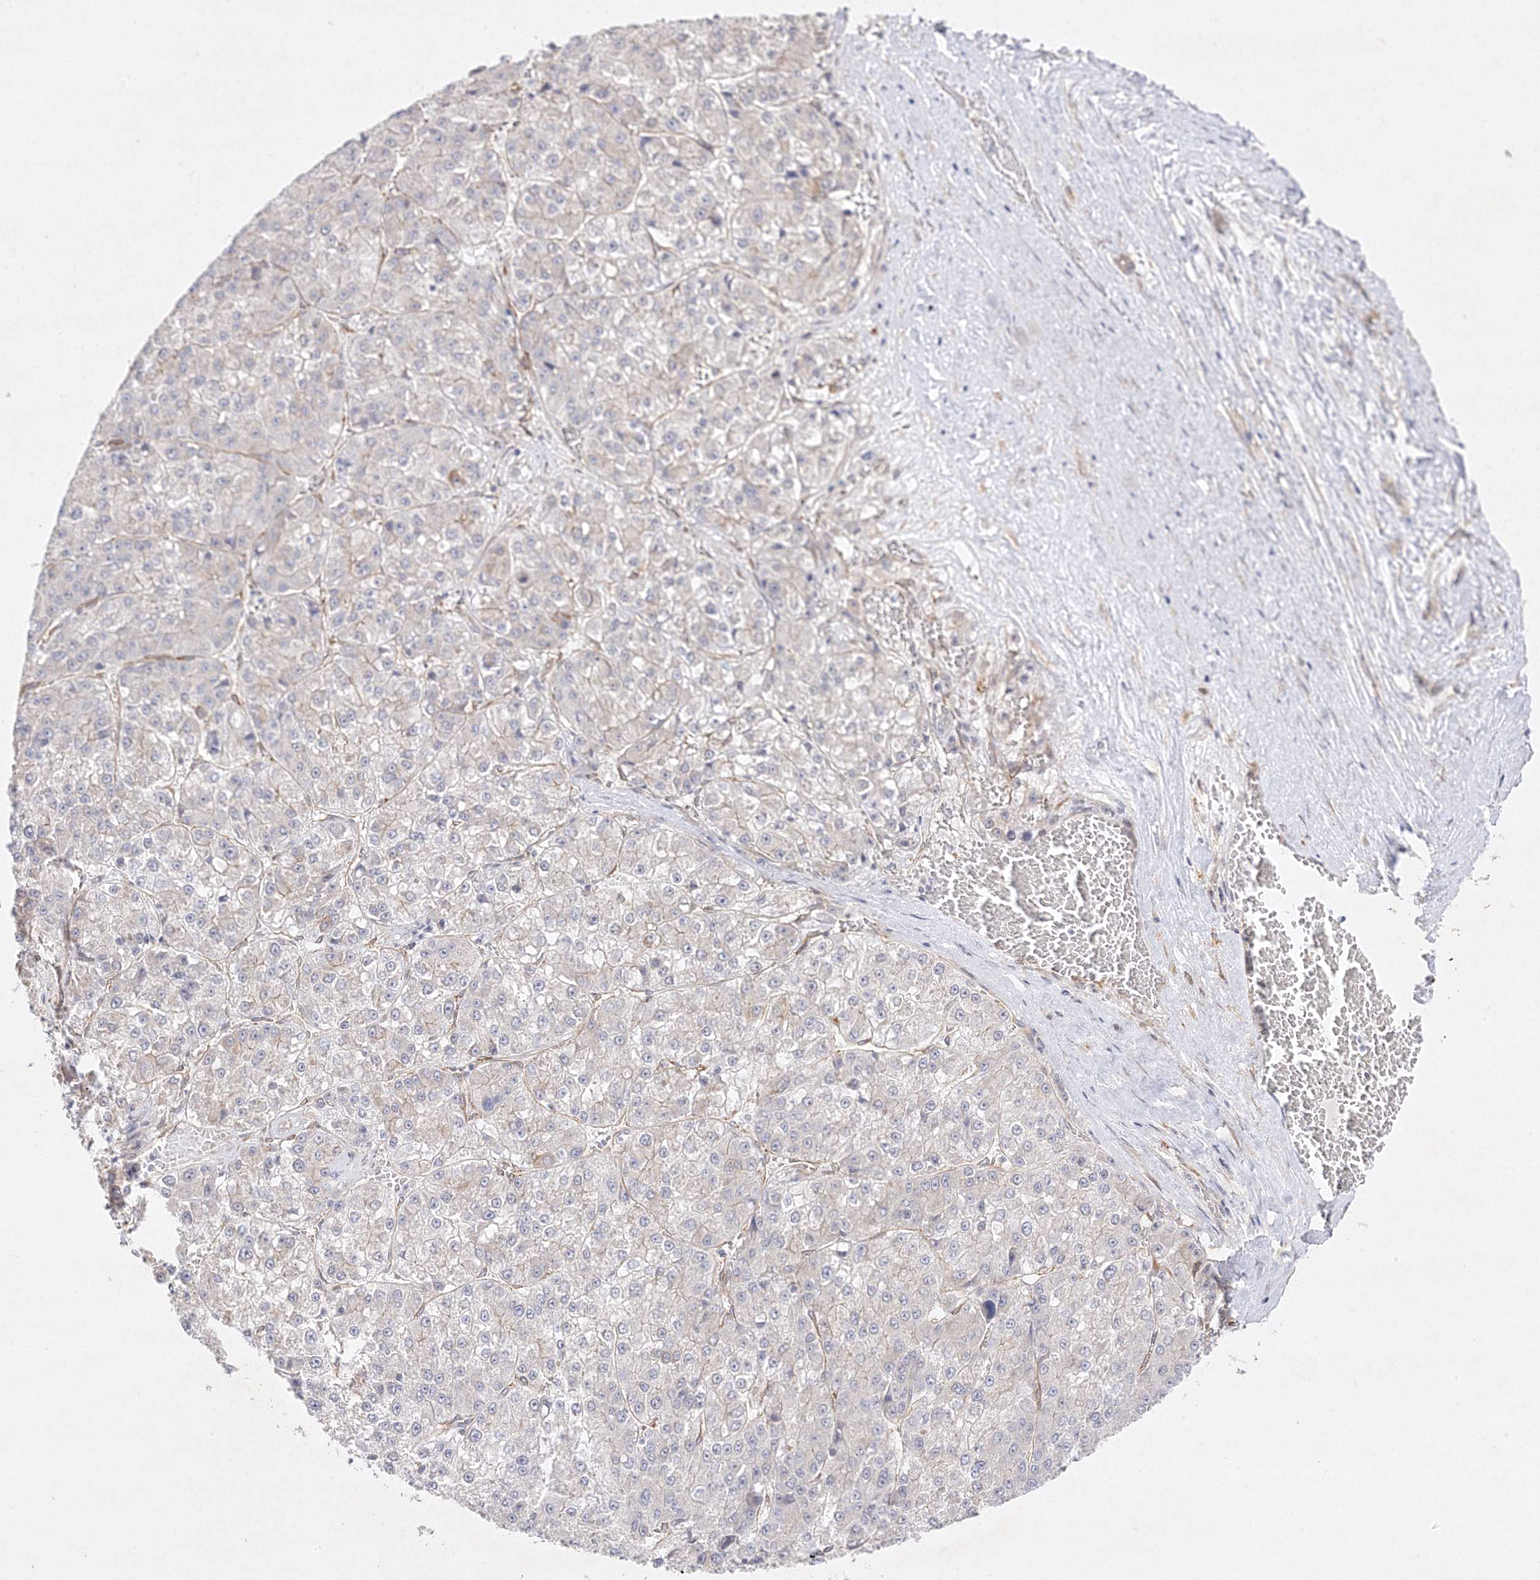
{"staining": {"intensity": "negative", "quantity": "none", "location": "none"}, "tissue": "liver cancer", "cell_type": "Tumor cells", "image_type": "cancer", "snomed": [{"axis": "morphology", "description": "Carcinoma, Hepatocellular, NOS"}, {"axis": "topography", "description": "Liver"}], "caption": "This is a image of immunohistochemistry (IHC) staining of liver hepatocellular carcinoma, which shows no expression in tumor cells.", "gene": "C2CD2", "patient": {"sex": "female", "age": 73}}